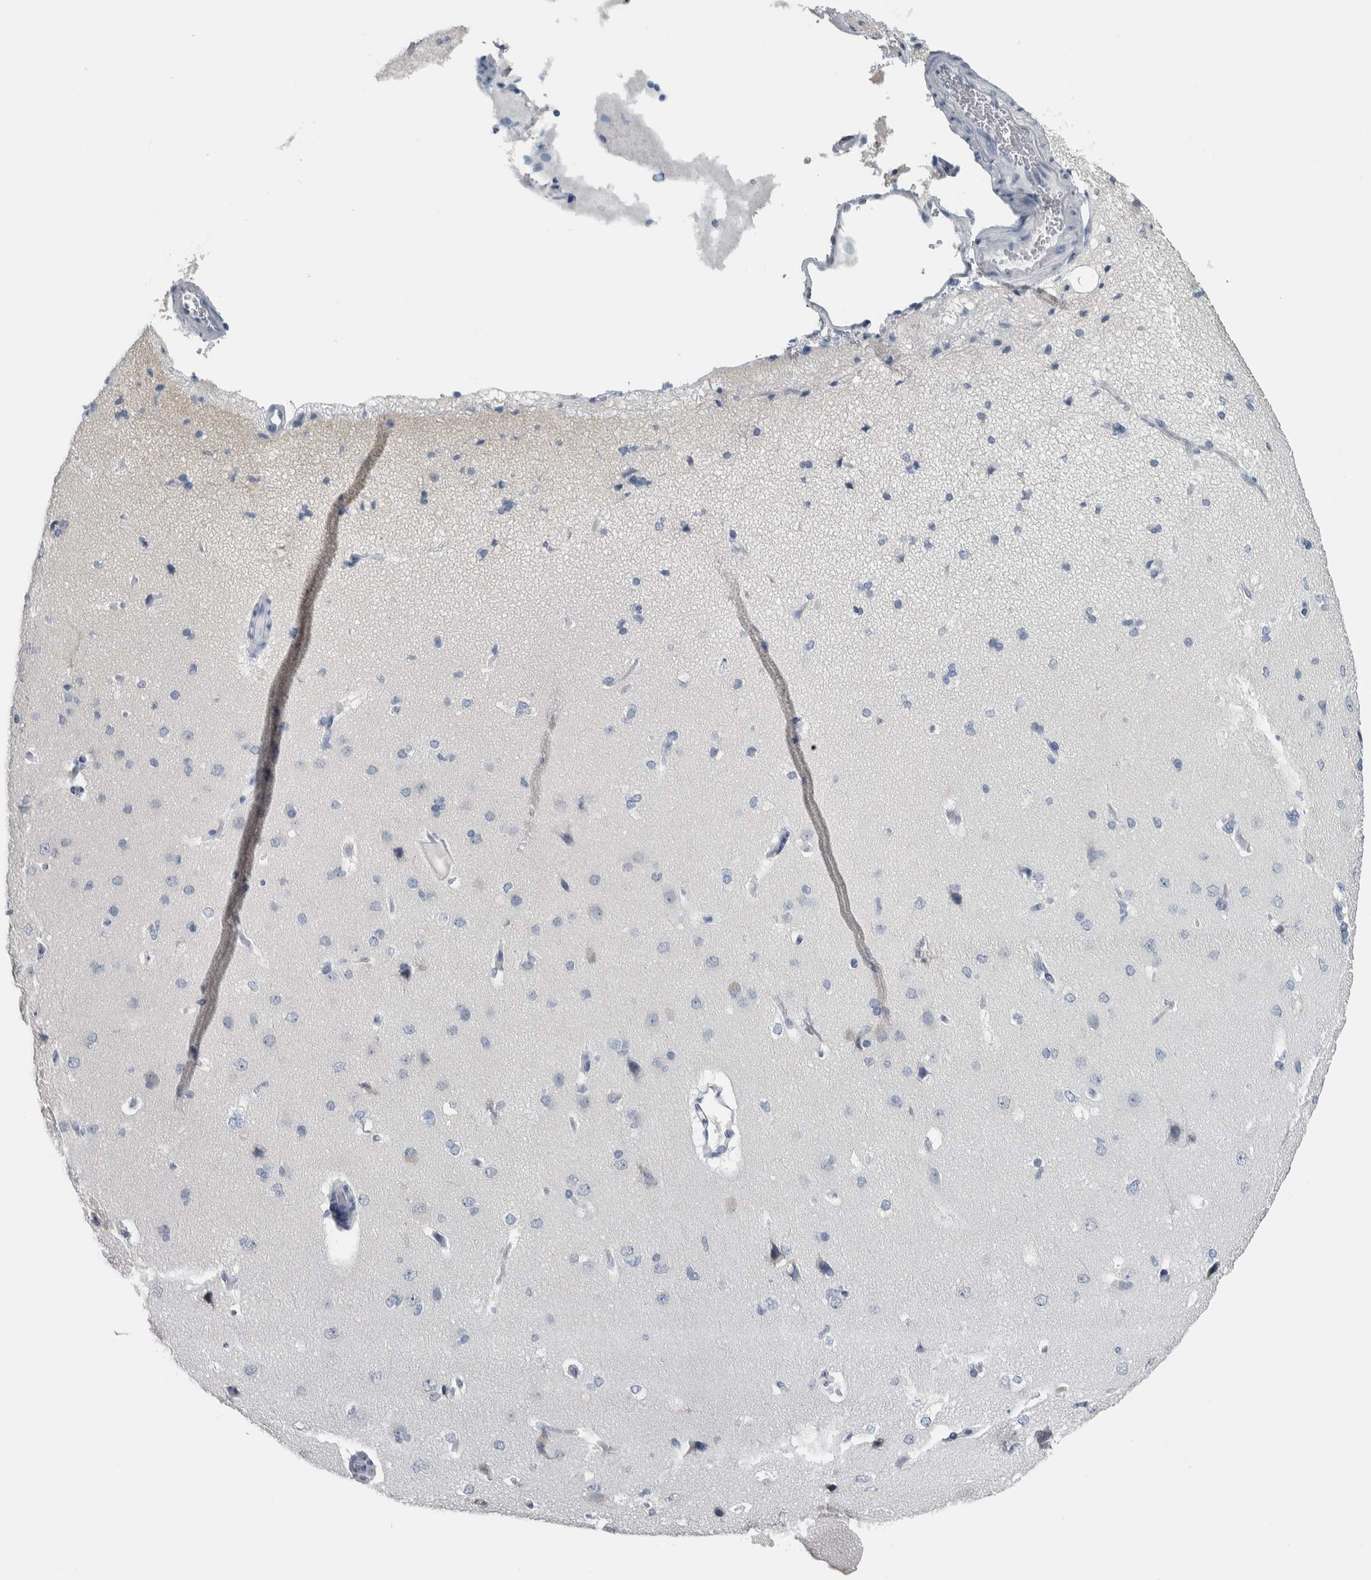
{"staining": {"intensity": "negative", "quantity": "none", "location": "none"}, "tissue": "cerebral cortex", "cell_type": "Endothelial cells", "image_type": "normal", "snomed": [{"axis": "morphology", "description": "Normal tissue, NOS"}, {"axis": "topography", "description": "Cerebral cortex"}], "caption": "The photomicrograph reveals no staining of endothelial cells in unremarkable cerebral cortex. (DAB (3,3'-diaminobenzidine) IHC visualized using brightfield microscopy, high magnification).", "gene": "CDH17", "patient": {"sex": "male", "age": 62}}